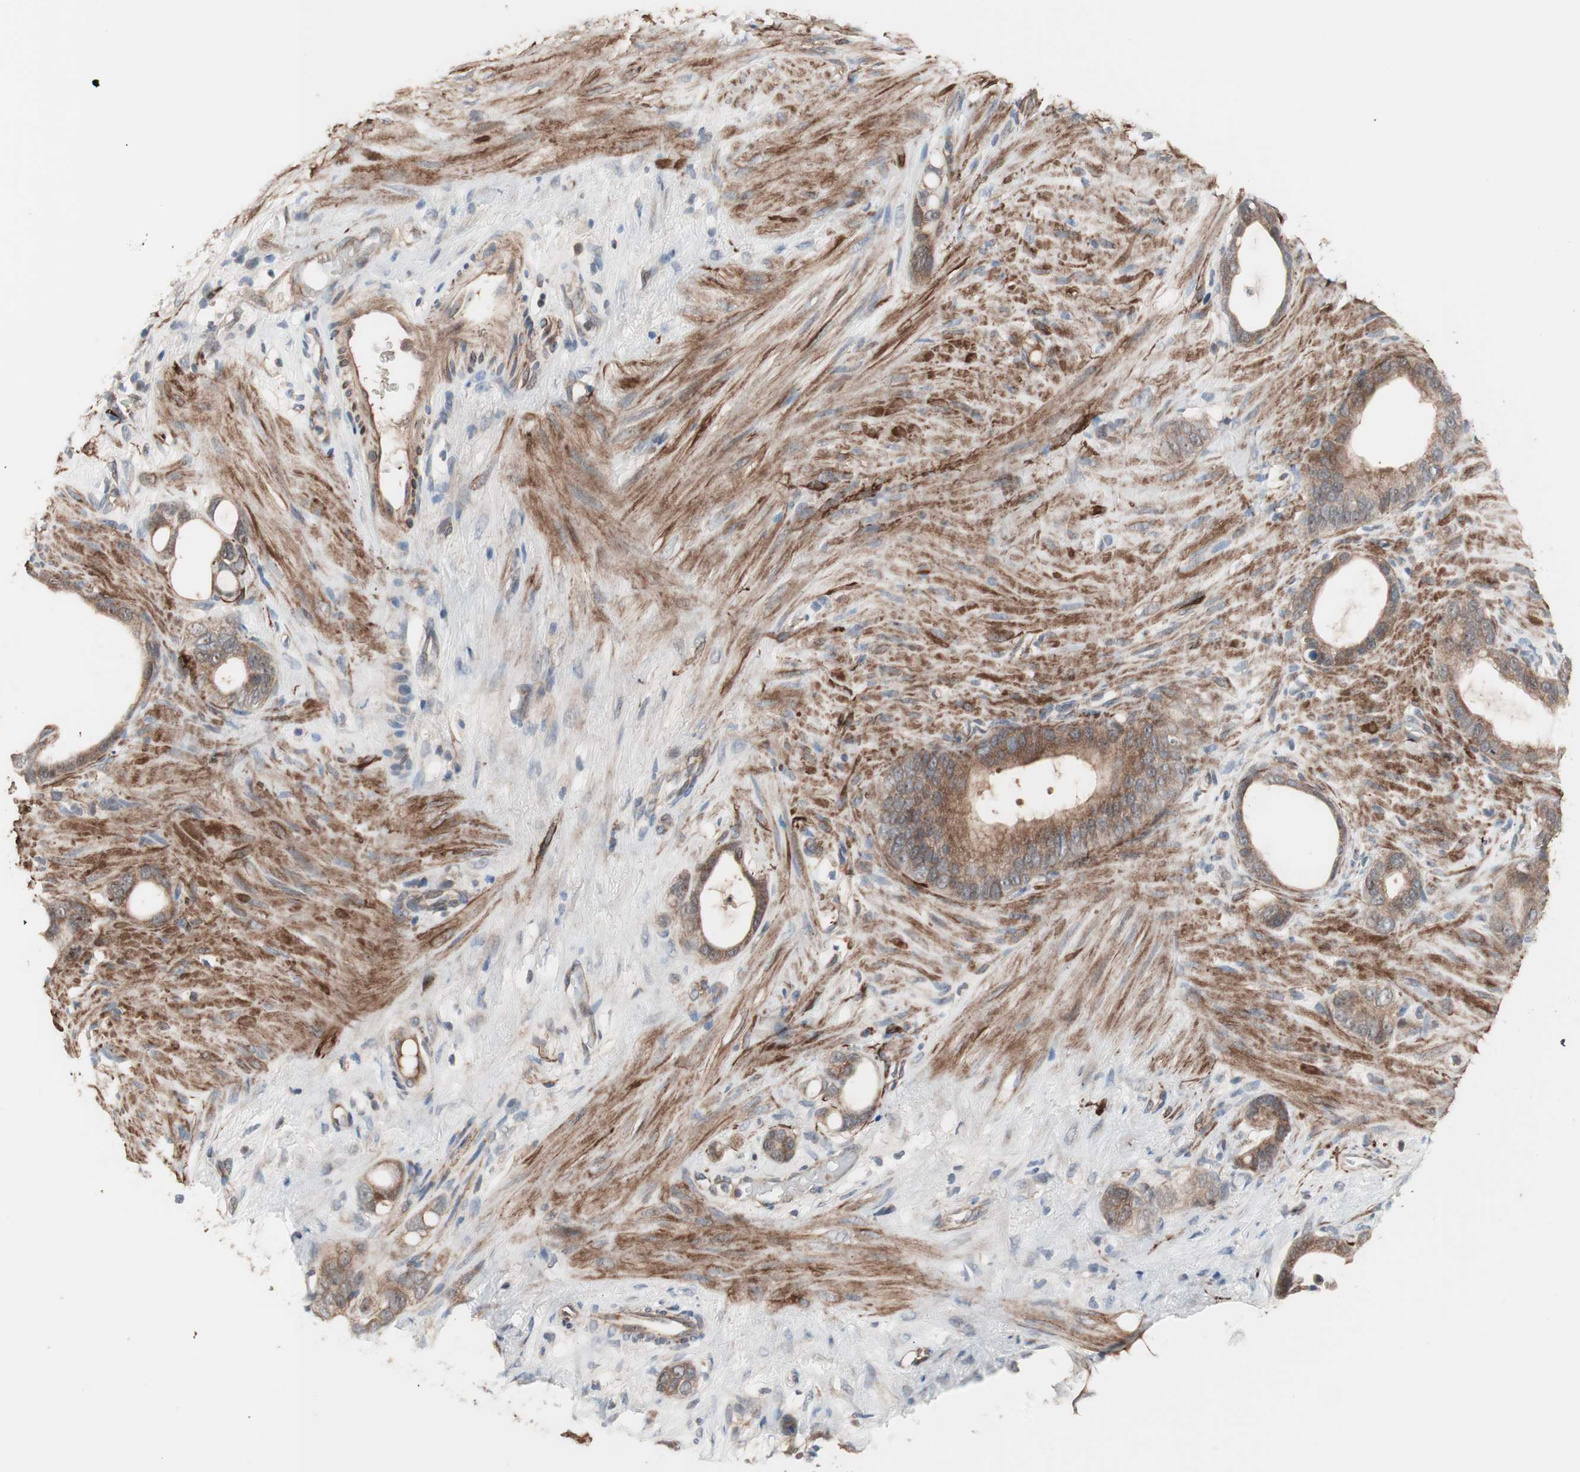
{"staining": {"intensity": "moderate", "quantity": ">75%", "location": "cytoplasmic/membranous"}, "tissue": "stomach cancer", "cell_type": "Tumor cells", "image_type": "cancer", "snomed": [{"axis": "morphology", "description": "Adenocarcinoma, NOS"}, {"axis": "topography", "description": "Stomach"}], "caption": "Stomach cancer (adenocarcinoma) tissue displays moderate cytoplasmic/membranous positivity in about >75% of tumor cells, visualized by immunohistochemistry. Nuclei are stained in blue.", "gene": "HMBS", "patient": {"sex": "female", "age": 75}}